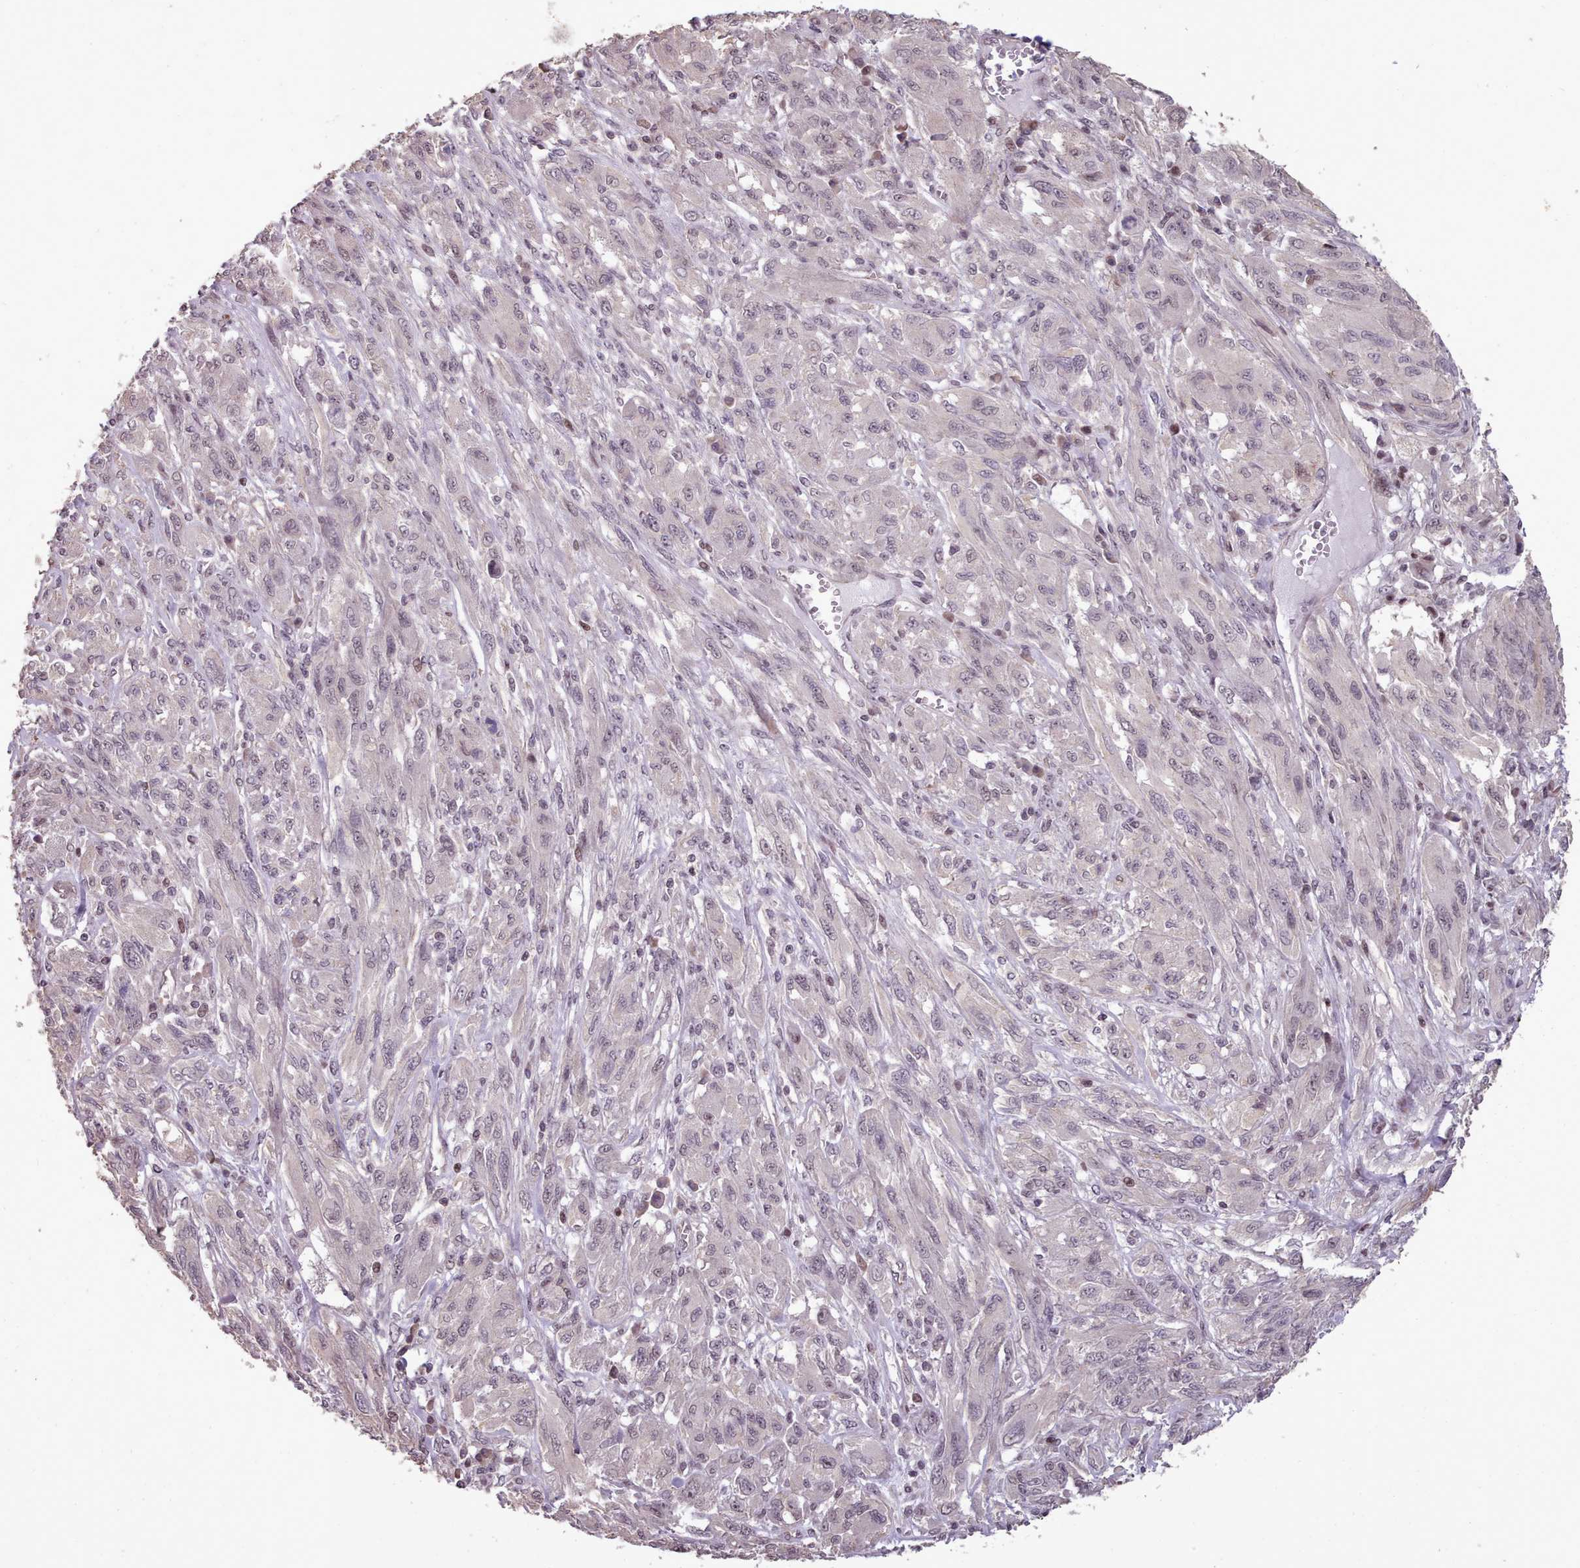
{"staining": {"intensity": "negative", "quantity": "none", "location": "none"}, "tissue": "melanoma", "cell_type": "Tumor cells", "image_type": "cancer", "snomed": [{"axis": "morphology", "description": "Malignant melanoma, NOS"}, {"axis": "topography", "description": "Skin"}], "caption": "This is a histopathology image of immunohistochemistry (IHC) staining of malignant melanoma, which shows no positivity in tumor cells. (DAB IHC with hematoxylin counter stain).", "gene": "ENSA", "patient": {"sex": "female", "age": 91}}